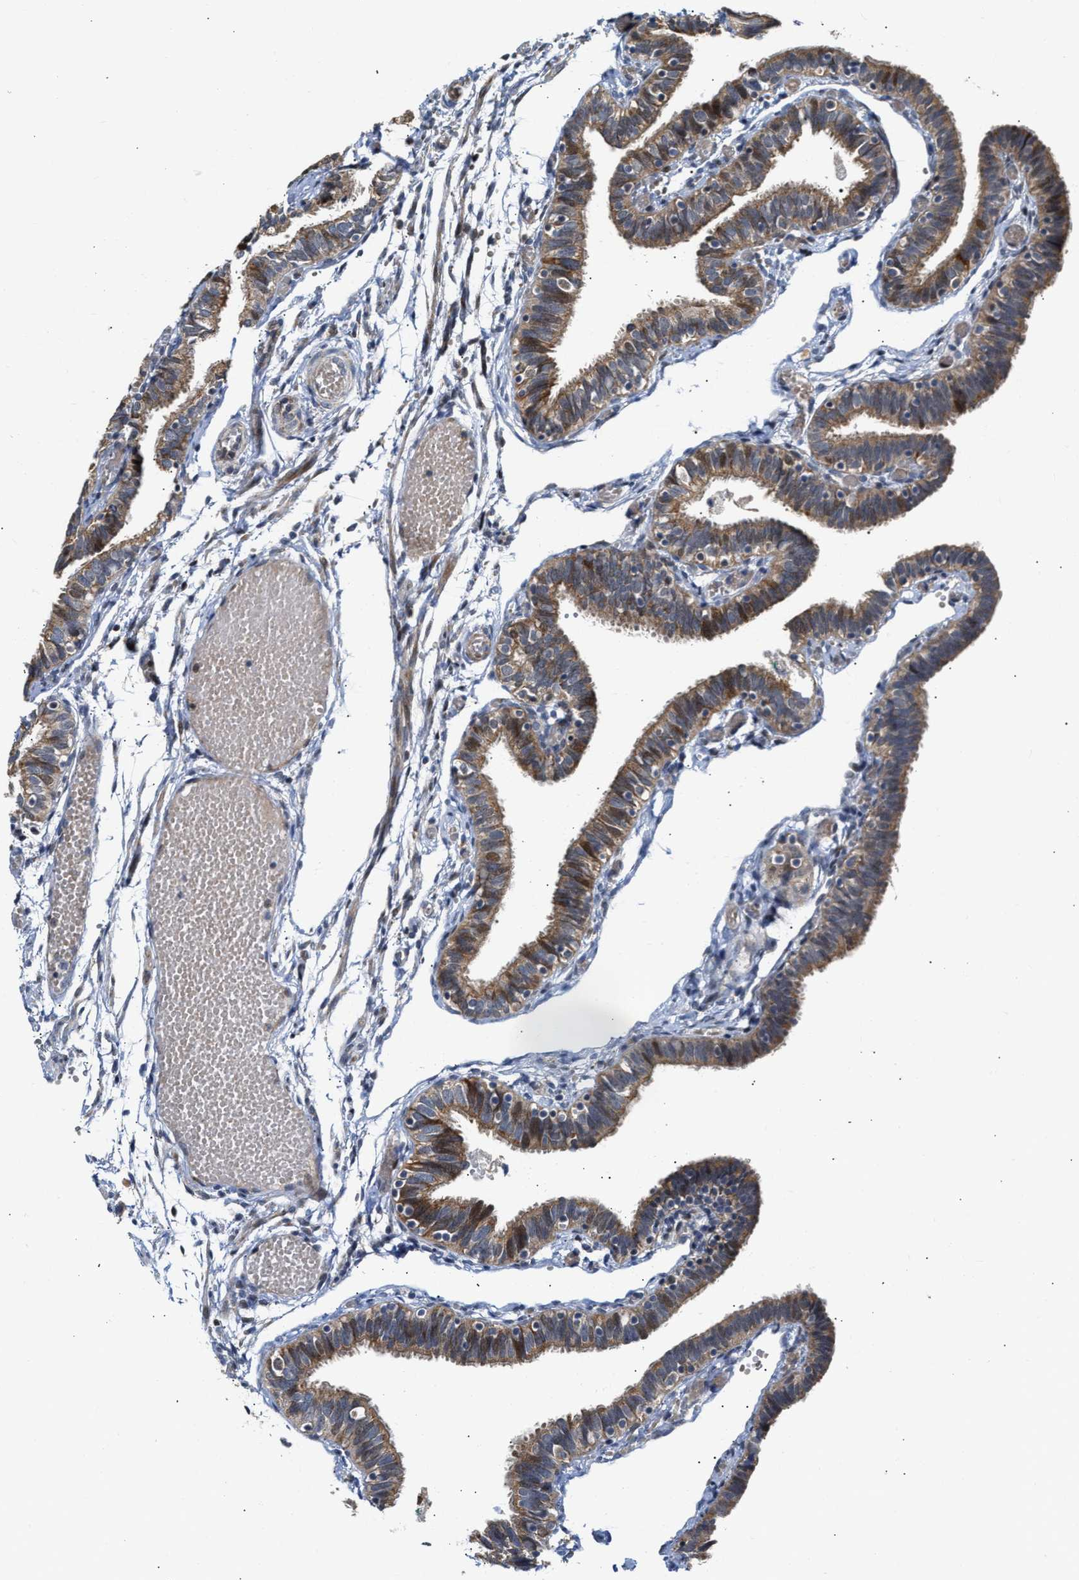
{"staining": {"intensity": "moderate", "quantity": ">75%", "location": "cytoplasmic/membranous"}, "tissue": "fallopian tube", "cell_type": "Glandular cells", "image_type": "normal", "snomed": [{"axis": "morphology", "description": "Normal tissue, NOS"}, {"axis": "topography", "description": "Fallopian tube"}], "caption": "Brown immunohistochemical staining in normal fallopian tube reveals moderate cytoplasmic/membranous staining in approximately >75% of glandular cells. Immunohistochemistry stains the protein of interest in brown and the nuclei are stained blue.", "gene": "DEPTOR", "patient": {"sex": "female", "age": 46}}